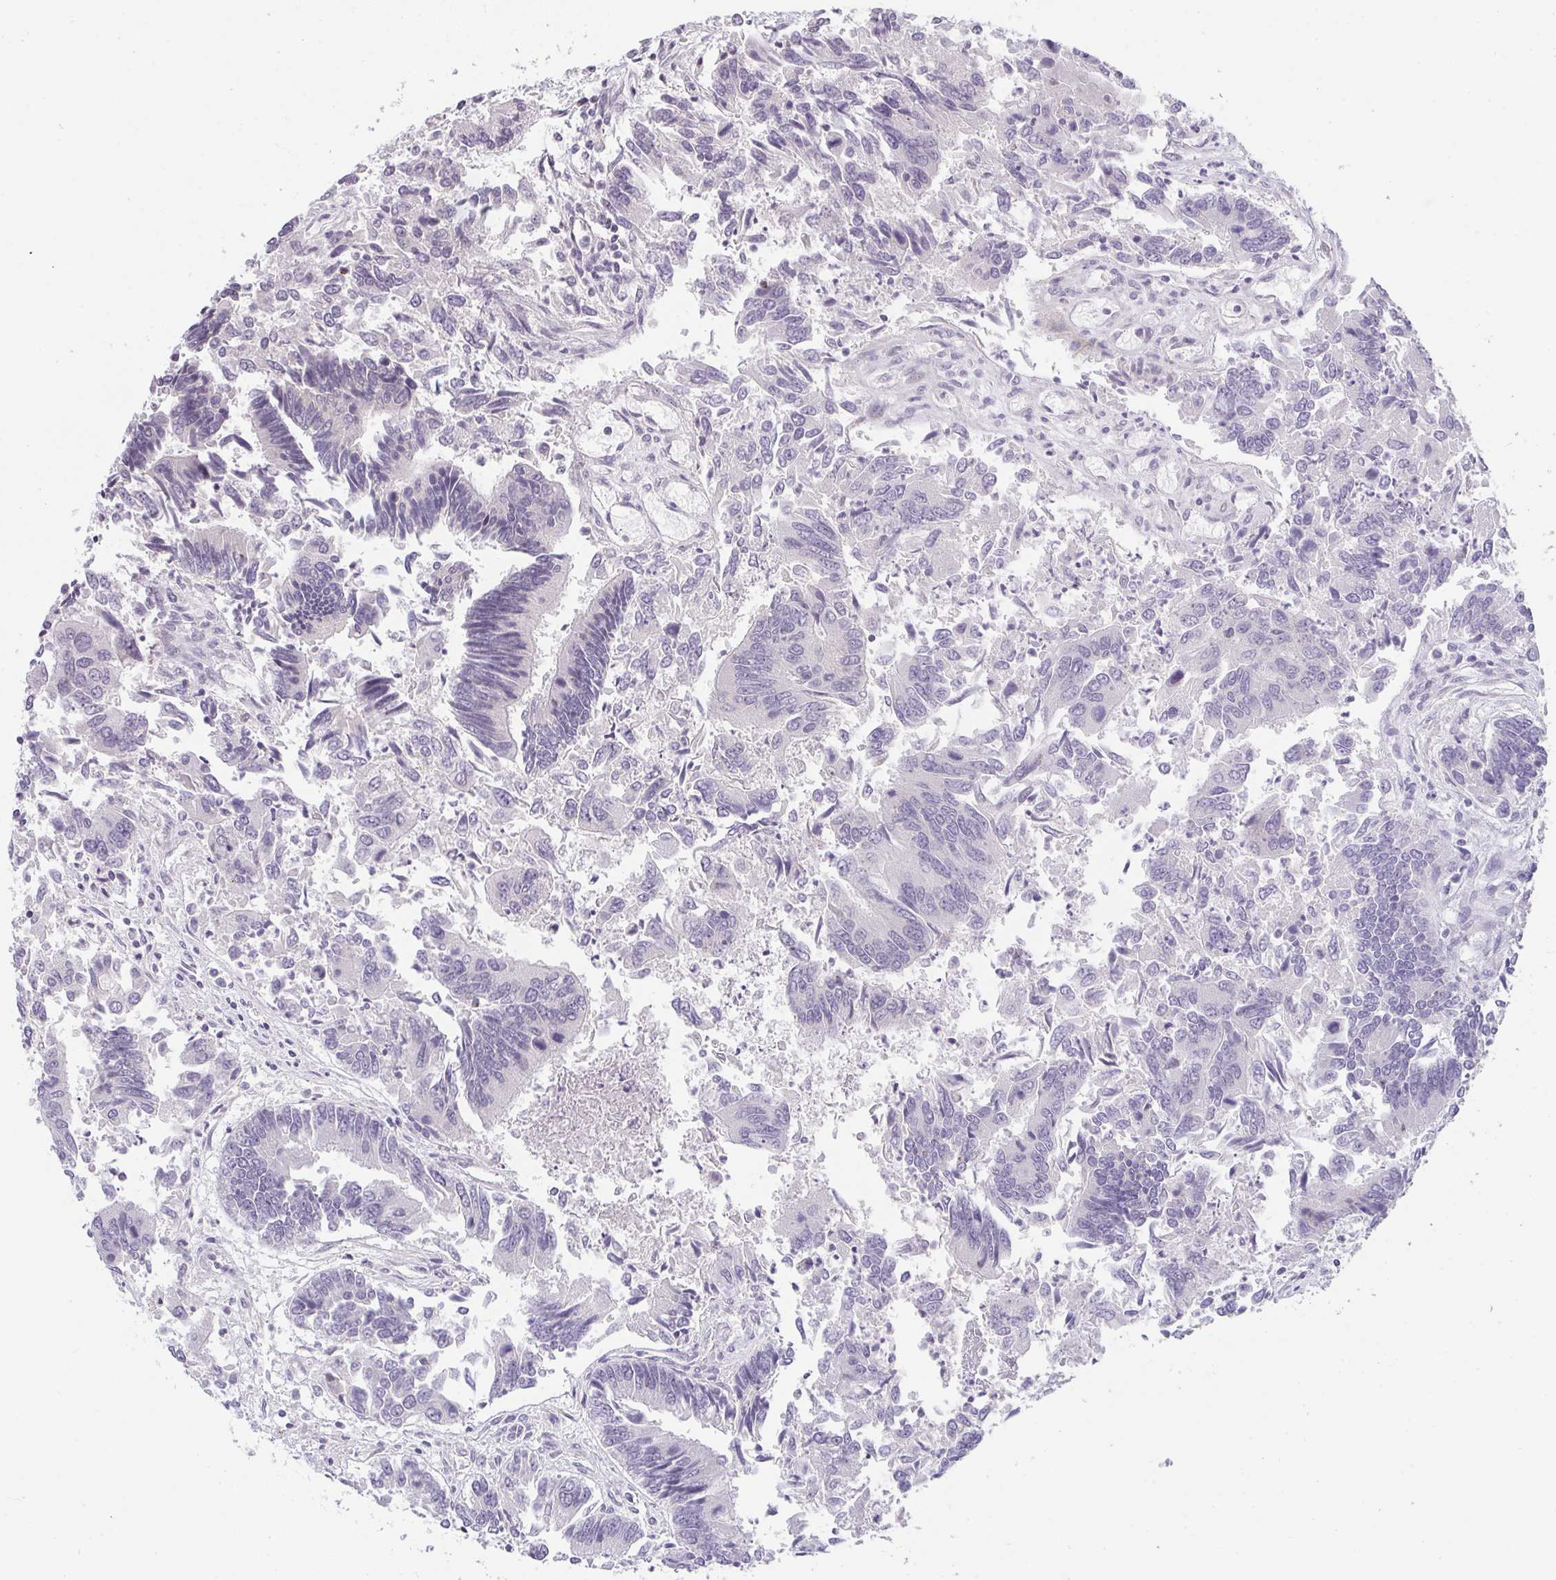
{"staining": {"intensity": "negative", "quantity": "none", "location": "none"}, "tissue": "colorectal cancer", "cell_type": "Tumor cells", "image_type": "cancer", "snomed": [{"axis": "morphology", "description": "Adenocarcinoma, NOS"}, {"axis": "topography", "description": "Colon"}], "caption": "A micrograph of colorectal adenocarcinoma stained for a protein shows no brown staining in tumor cells.", "gene": "CACNA1S", "patient": {"sex": "female", "age": 67}}